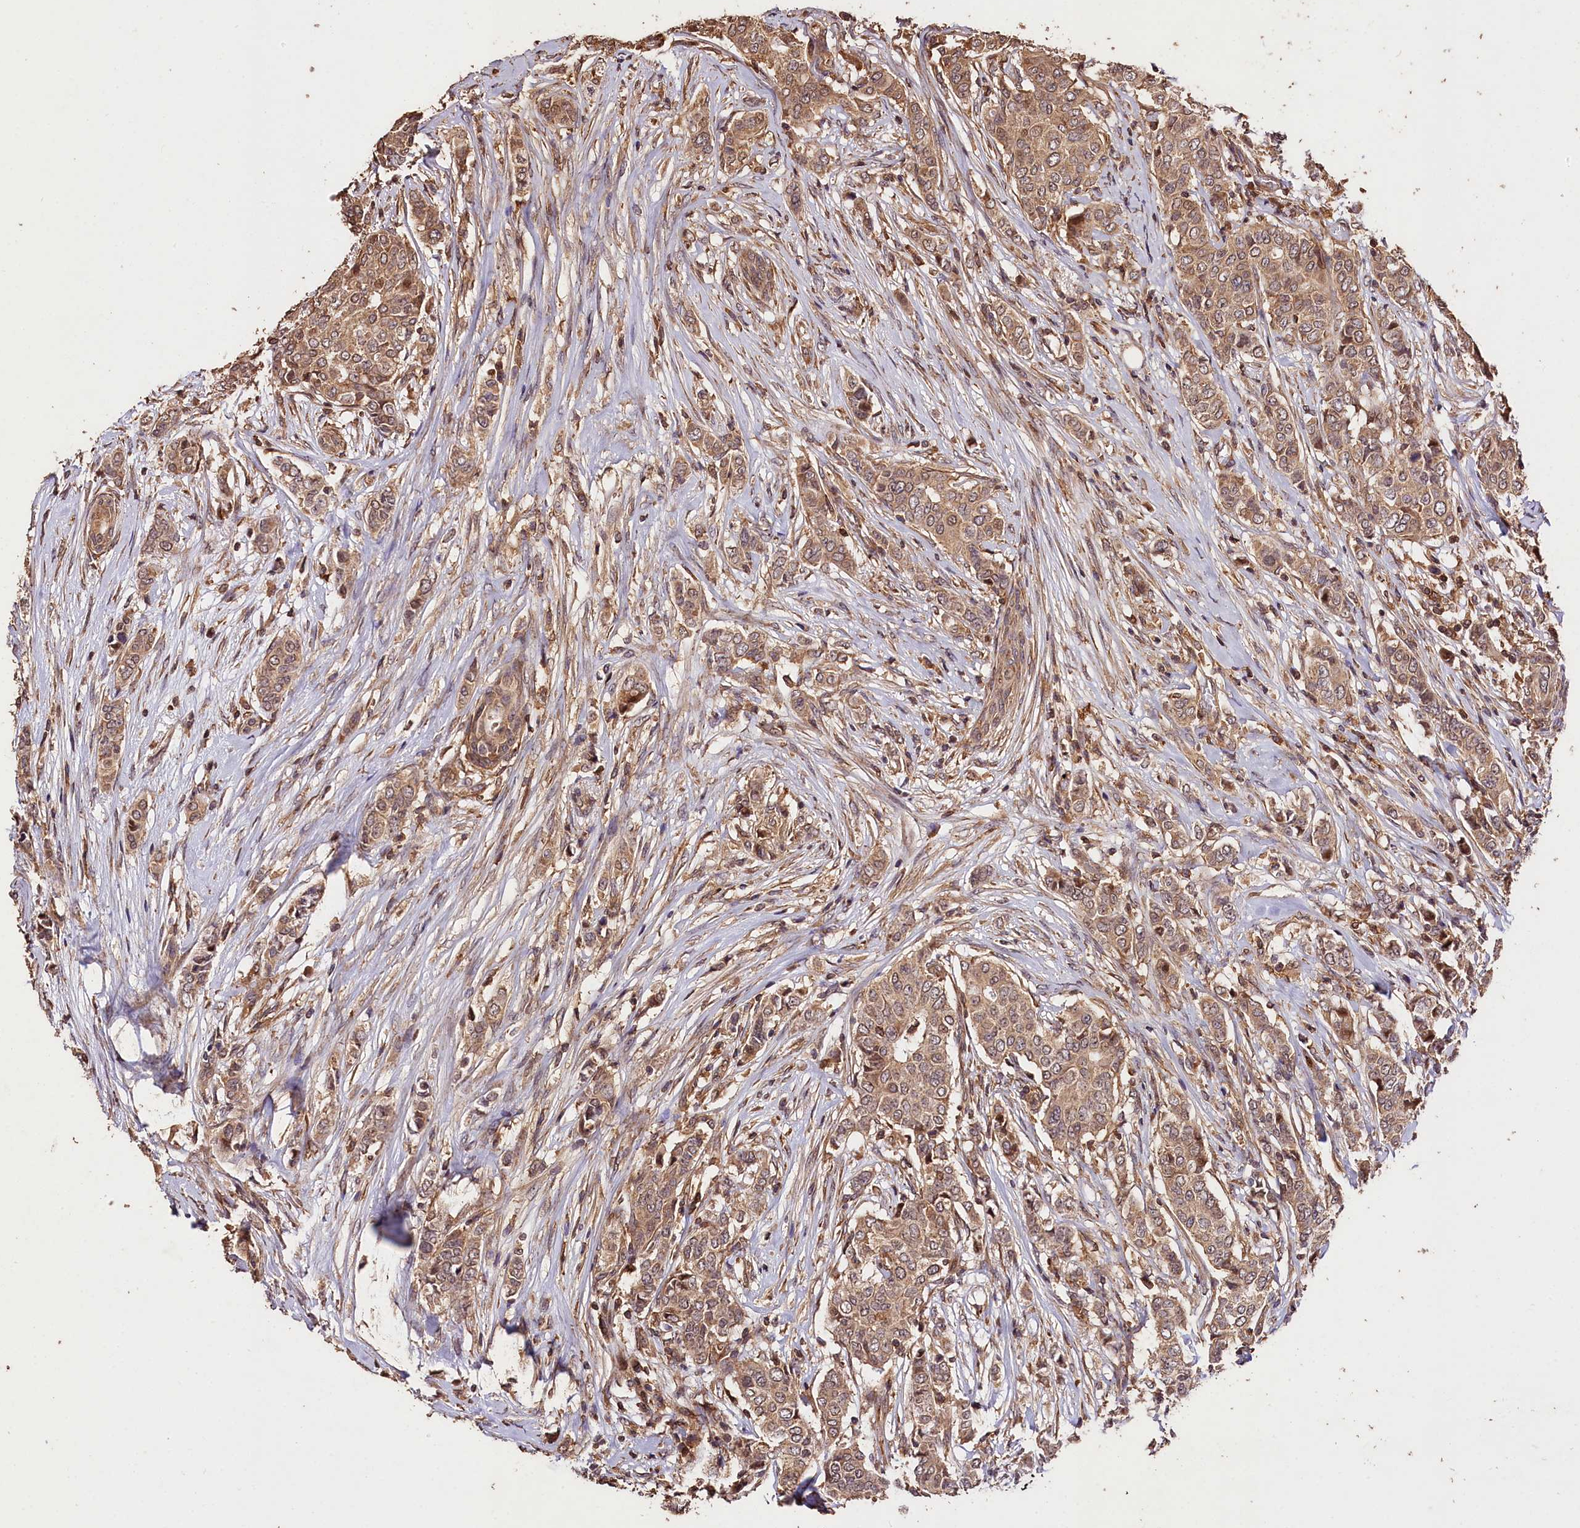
{"staining": {"intensity": "weak", "quantity": ">75%", "location": "cytoplasmic/membranous"}, "tissue": "breast cancer", "cell_type": "Tumor cells", "image_type": "cancer", "snomed": [{"axis": "morphology", "description": "Lobular carcinoma"}, {"axis": "topography", "description": "Breast"}], "caption": "Immunohistochemistry (IHC) photomicrograph of neoplastic tissue: human breast cancer (lobular carcinoma) stained using IHC shows low levels of weak protein expression localized specifically in the cytoplasmic/membranous of tumor cells, appearing as a cytoplasmic/membranous brown color.", "gene": "KPTN", "patient": {"sex": "female", "age": 51}}